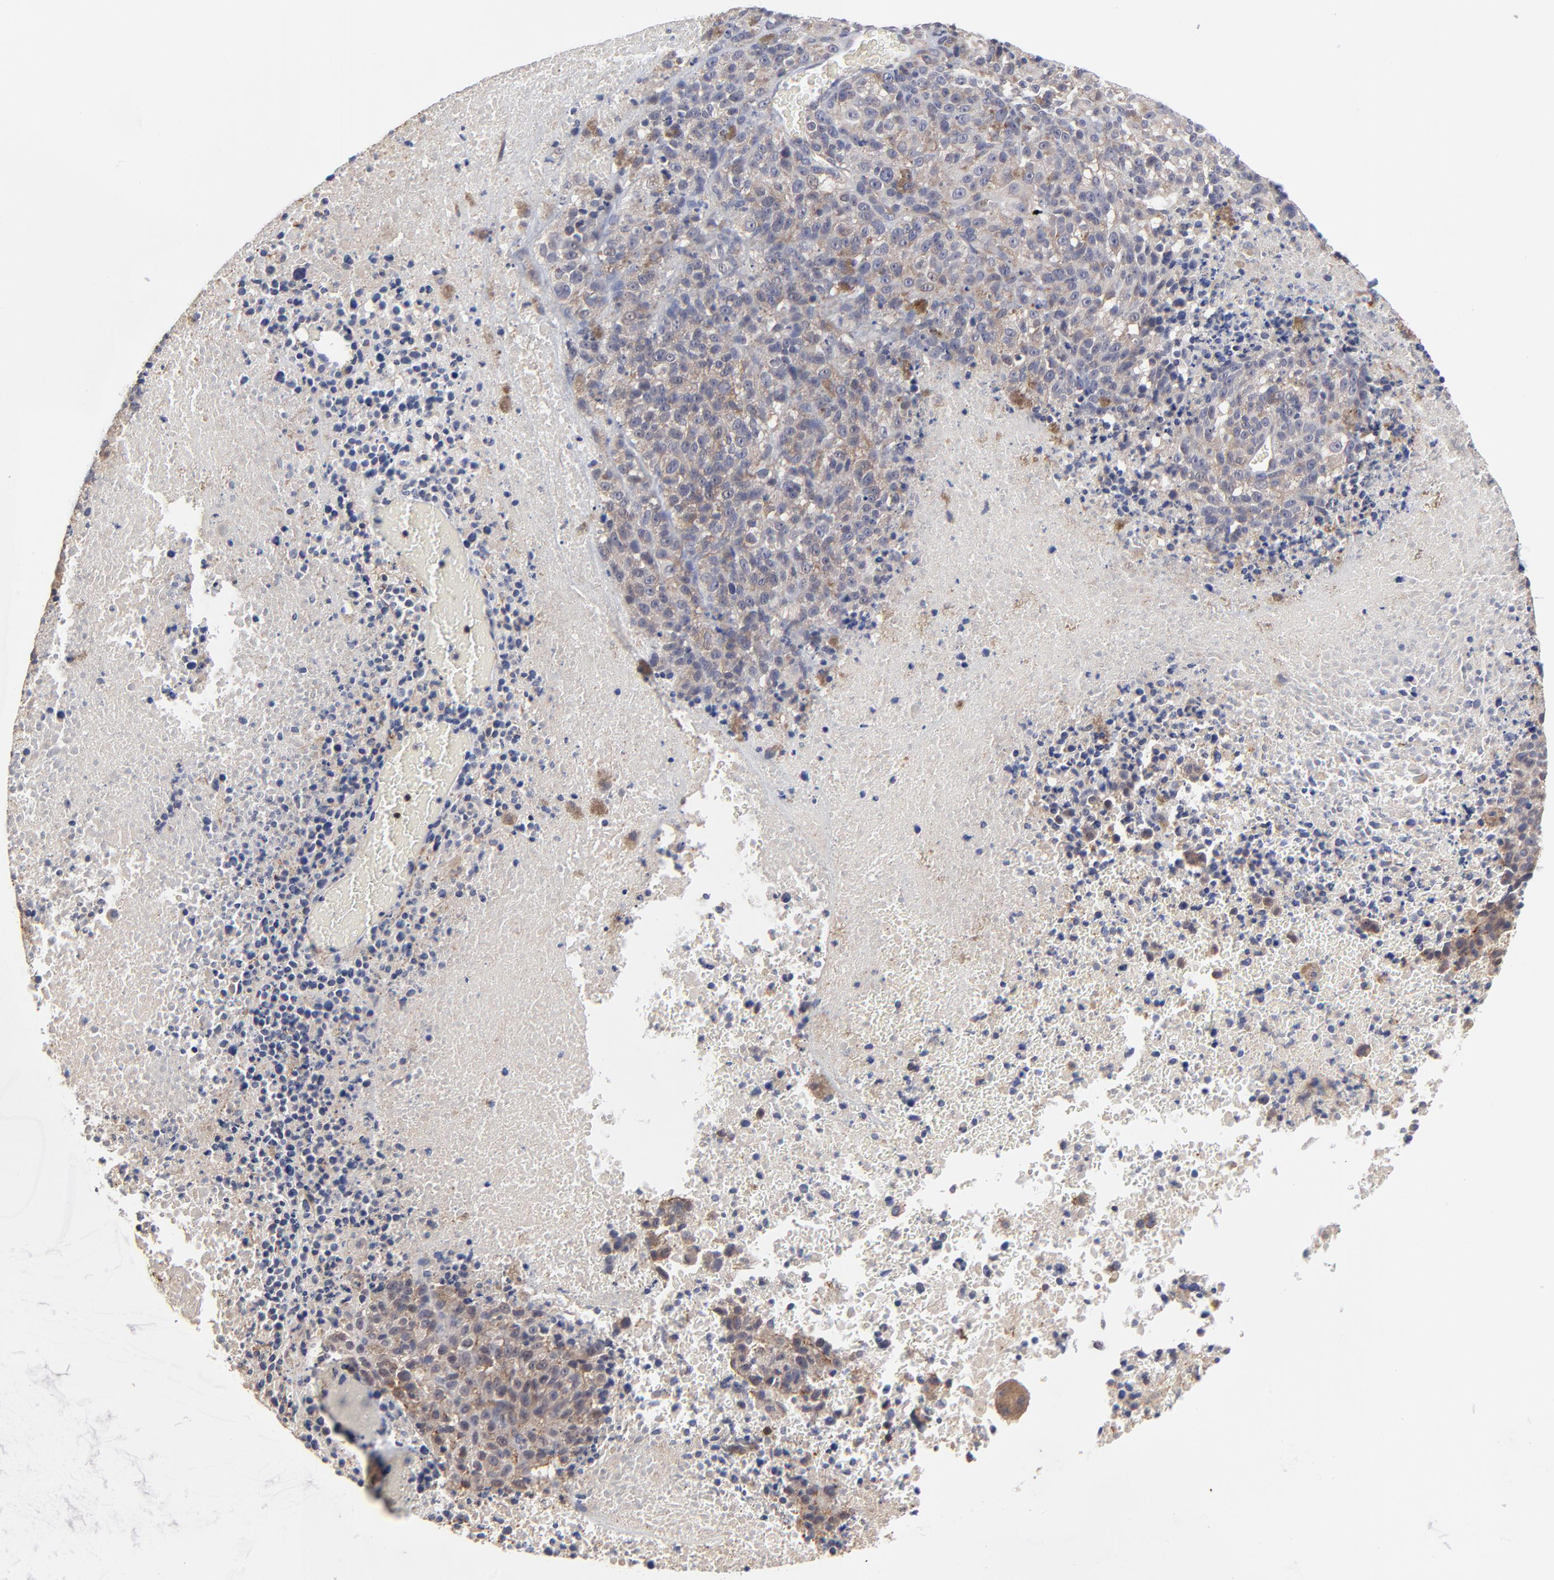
{"staining": {"intensity": "weak", "quantity": ">75%", "location": "cytoplasmic/membranous"}, "tissue": "melanoma", "cell_type": "Tumor cells", "image_type": "cancer", "snomed": [{"axis": "morphology", "description": "Malignant melanoma, Metastatic site"}, {"axis": "topography", "description": "Cerebral cortex"}], "caption": "This histopathology image demonstrates immunohistochemistry (IHC) staining of human malignant melanoma (metastatic site), with low weak cytoplasmic/membranous staining in about >75% of tumor cells.", "gene": "ZNF157", "patient": {"sex": "female", "age": 52}}